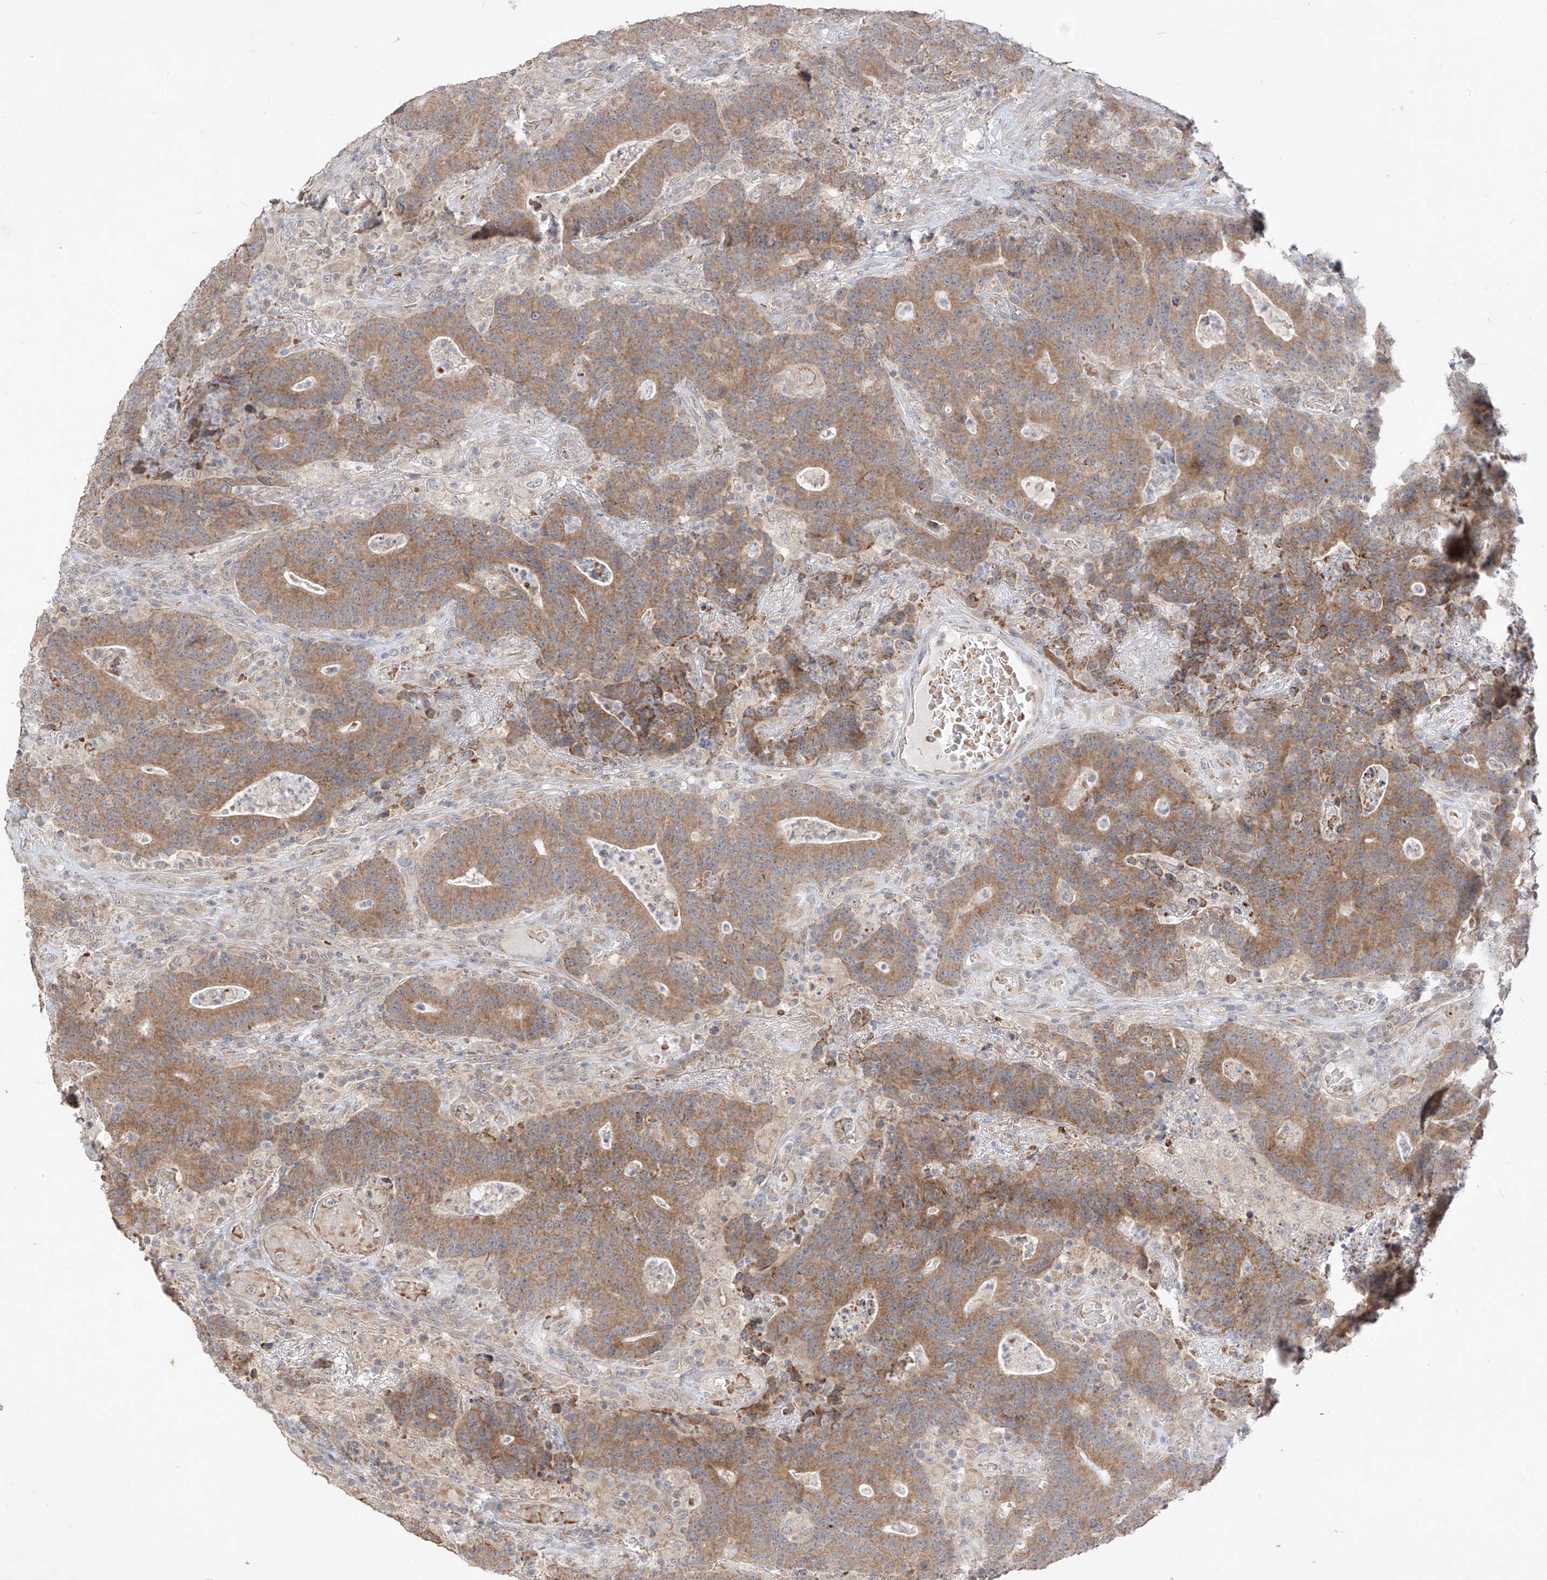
{"staining": {"intensity": "moderate", "quantity": ">75%", "location": "cytoplasmic/membranous"}, "tissue": "colorectal cancer", "cell_type": "Tumor cells", "image_type": "cancer", "snomed": [{"axis": "morphology", "description": "Normal tissue, NOS"}, {"axis": "morphology", "description": "Adenocarcinoma, NOS"}, {"axis": "topography", "description": "Colon"}], "caption": "Immunohistochemical staining of colorectal adenocarcinoma exhibits medium levels of moderate cytoplasmic/membranous protein staining in about >75% of tumor cells.", "gene": "MTUS2", "patient": {"sex": "female", "age": 75}}